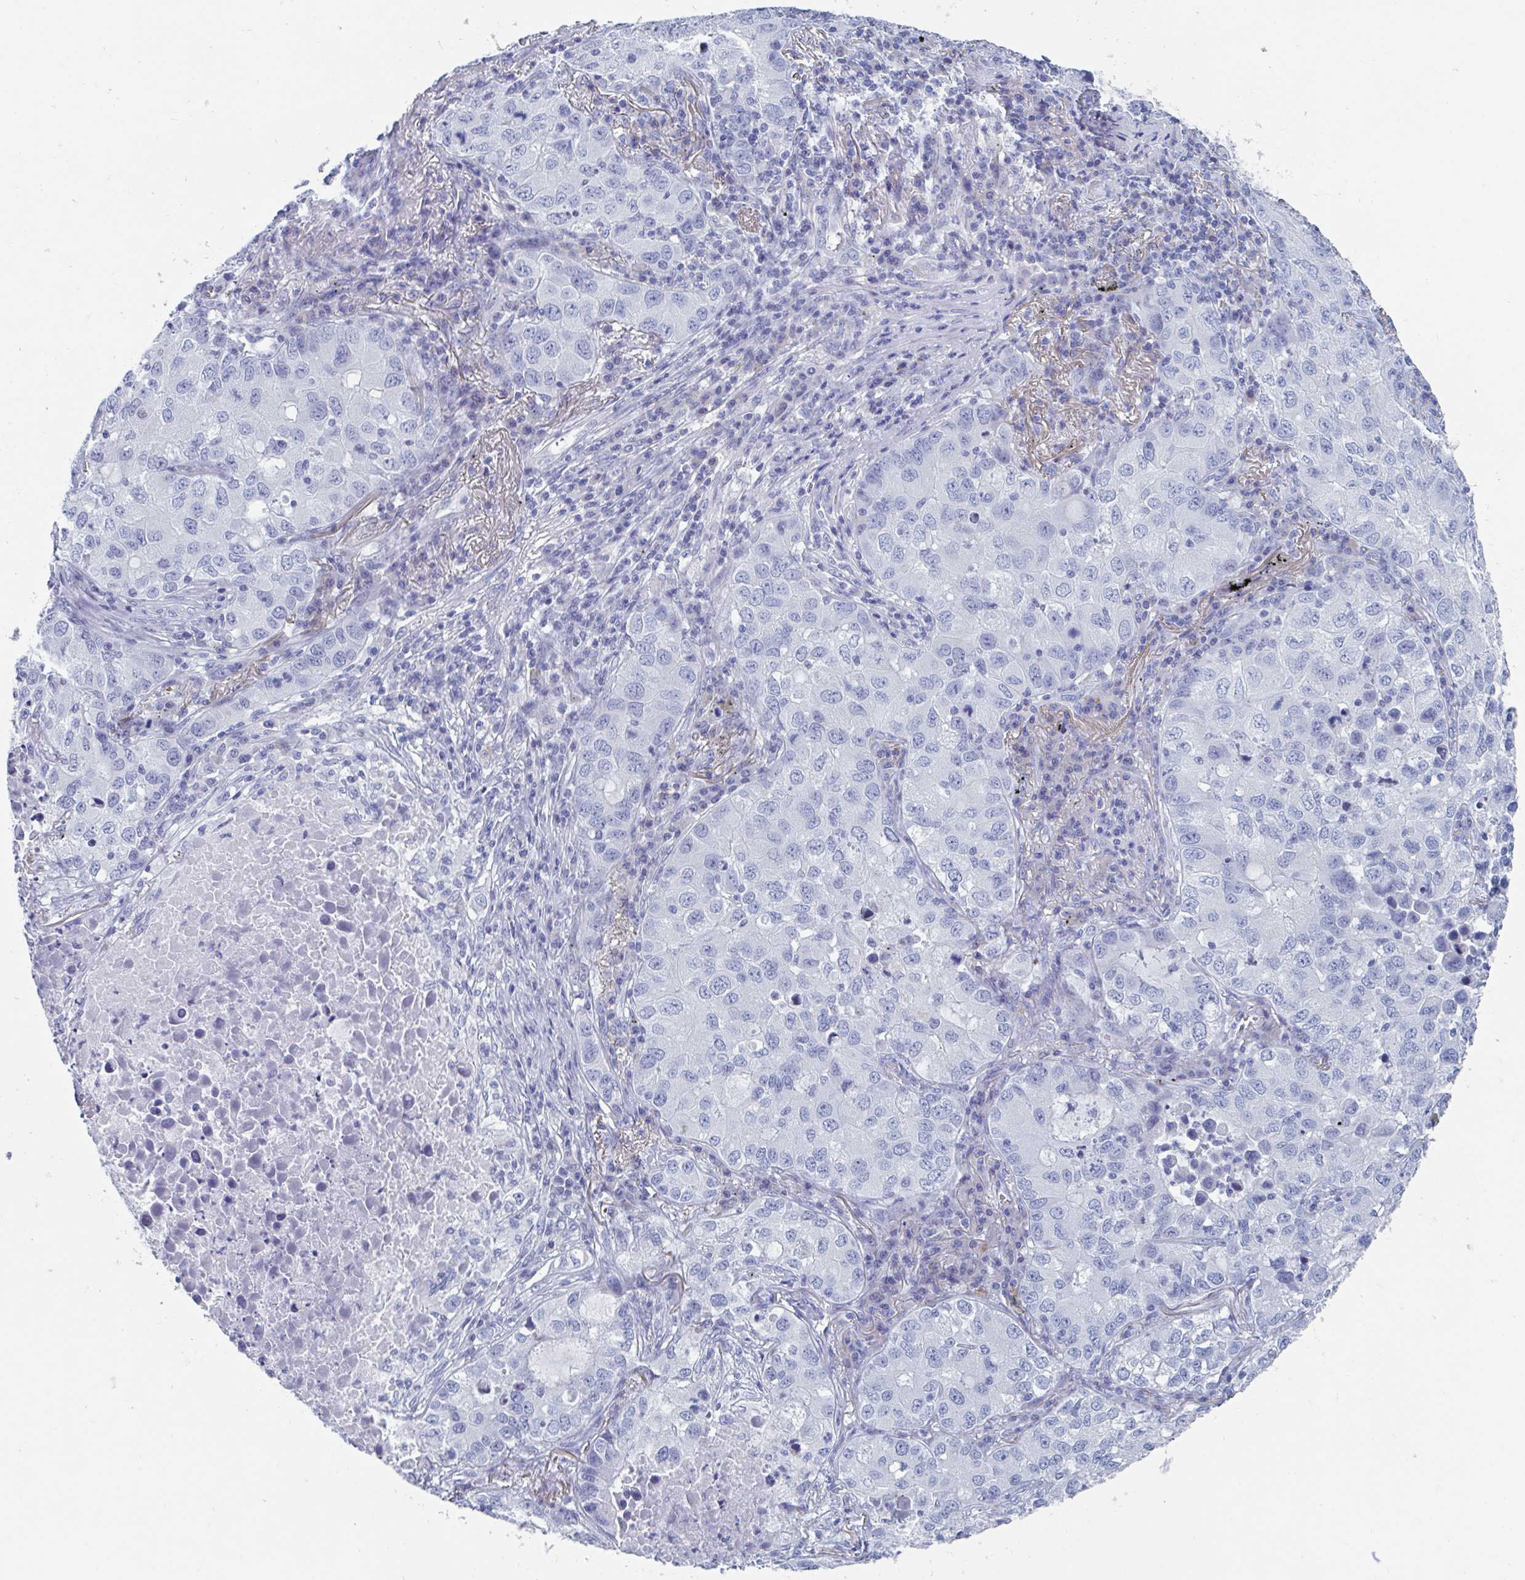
{"staining": {"intensity": "negative", "quantity": "none", "location": "none"}, "tissue": "lung cancer", "cell_type": "Tumor cells", "image_type": "cancer", "snomed": [{"axis": "morphology", "description": "Normal morphology"}, {"axis": "morphology", "description": "Adenocarcinoma, NOS"}, {"axis": "topography", "description": "Lymph node"}, {"axis": "topography", "description": "Lung"}], "caption": "This is an immunohistochemistry (IHC) image of lung cancer (adenocarcinoma). There is no expression in tumor cells.", "gene": "DPEP3", "patient": {"sex": "female", "age": 51}}